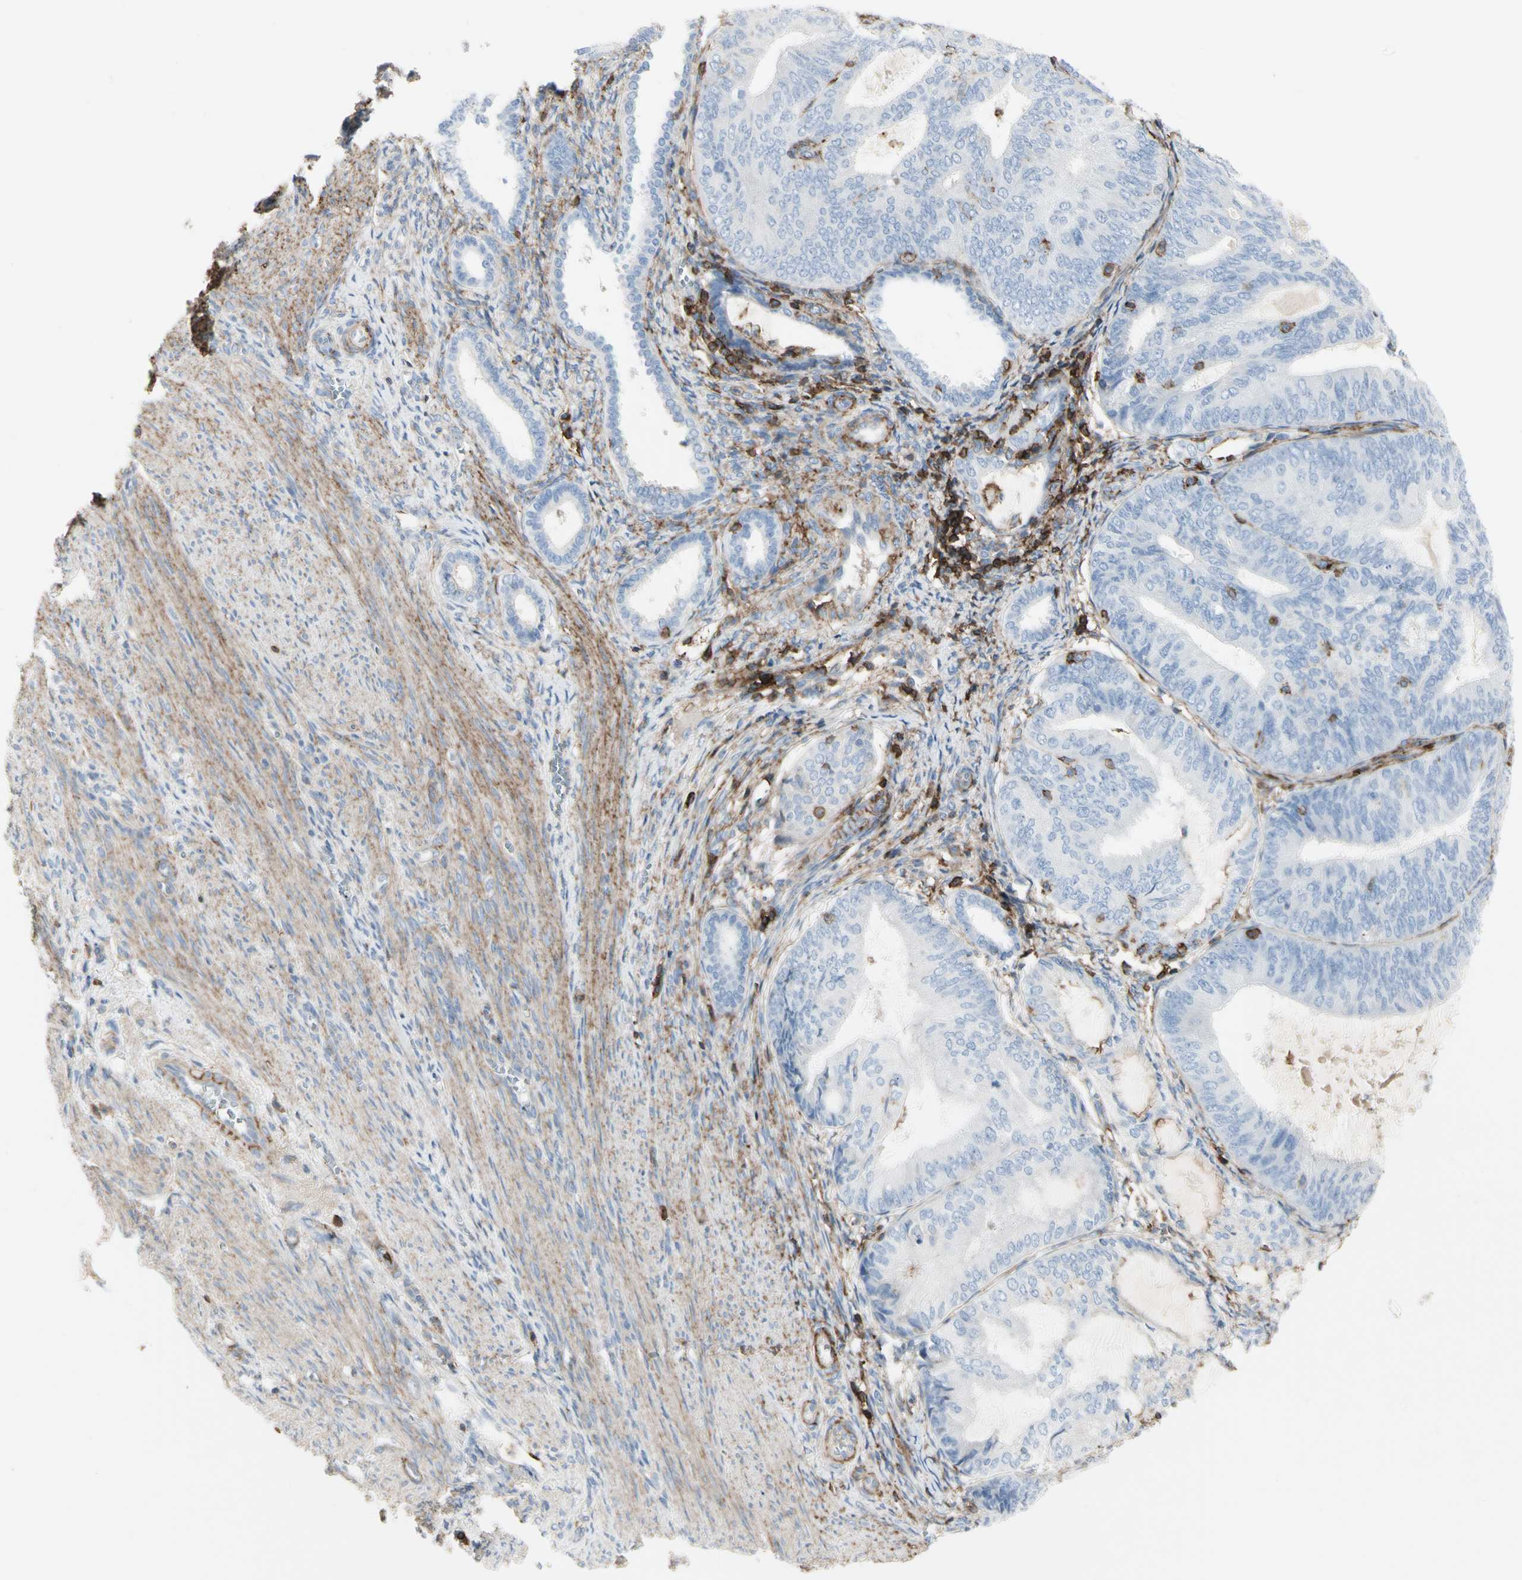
{"staining": {"intensity": "negative", "quantity": "none", "location": "none"}, "tissue": "endometrial cancer", "cell_type": "Tumor cells", "image_type": "cancer", "snomed": [{"axis": "morphology", "description": "Adenocarcinoma, NOS"}, {"axis": "topography", "description": "Endometrium"}], "caption": "Immunohistochemistry image of endometrial adenocarcinoma stained for a protein (brown), which shows no staining in tumor cells.", "gene": "CLEC2B", "patient": {"sex": "female", "age": 81}}